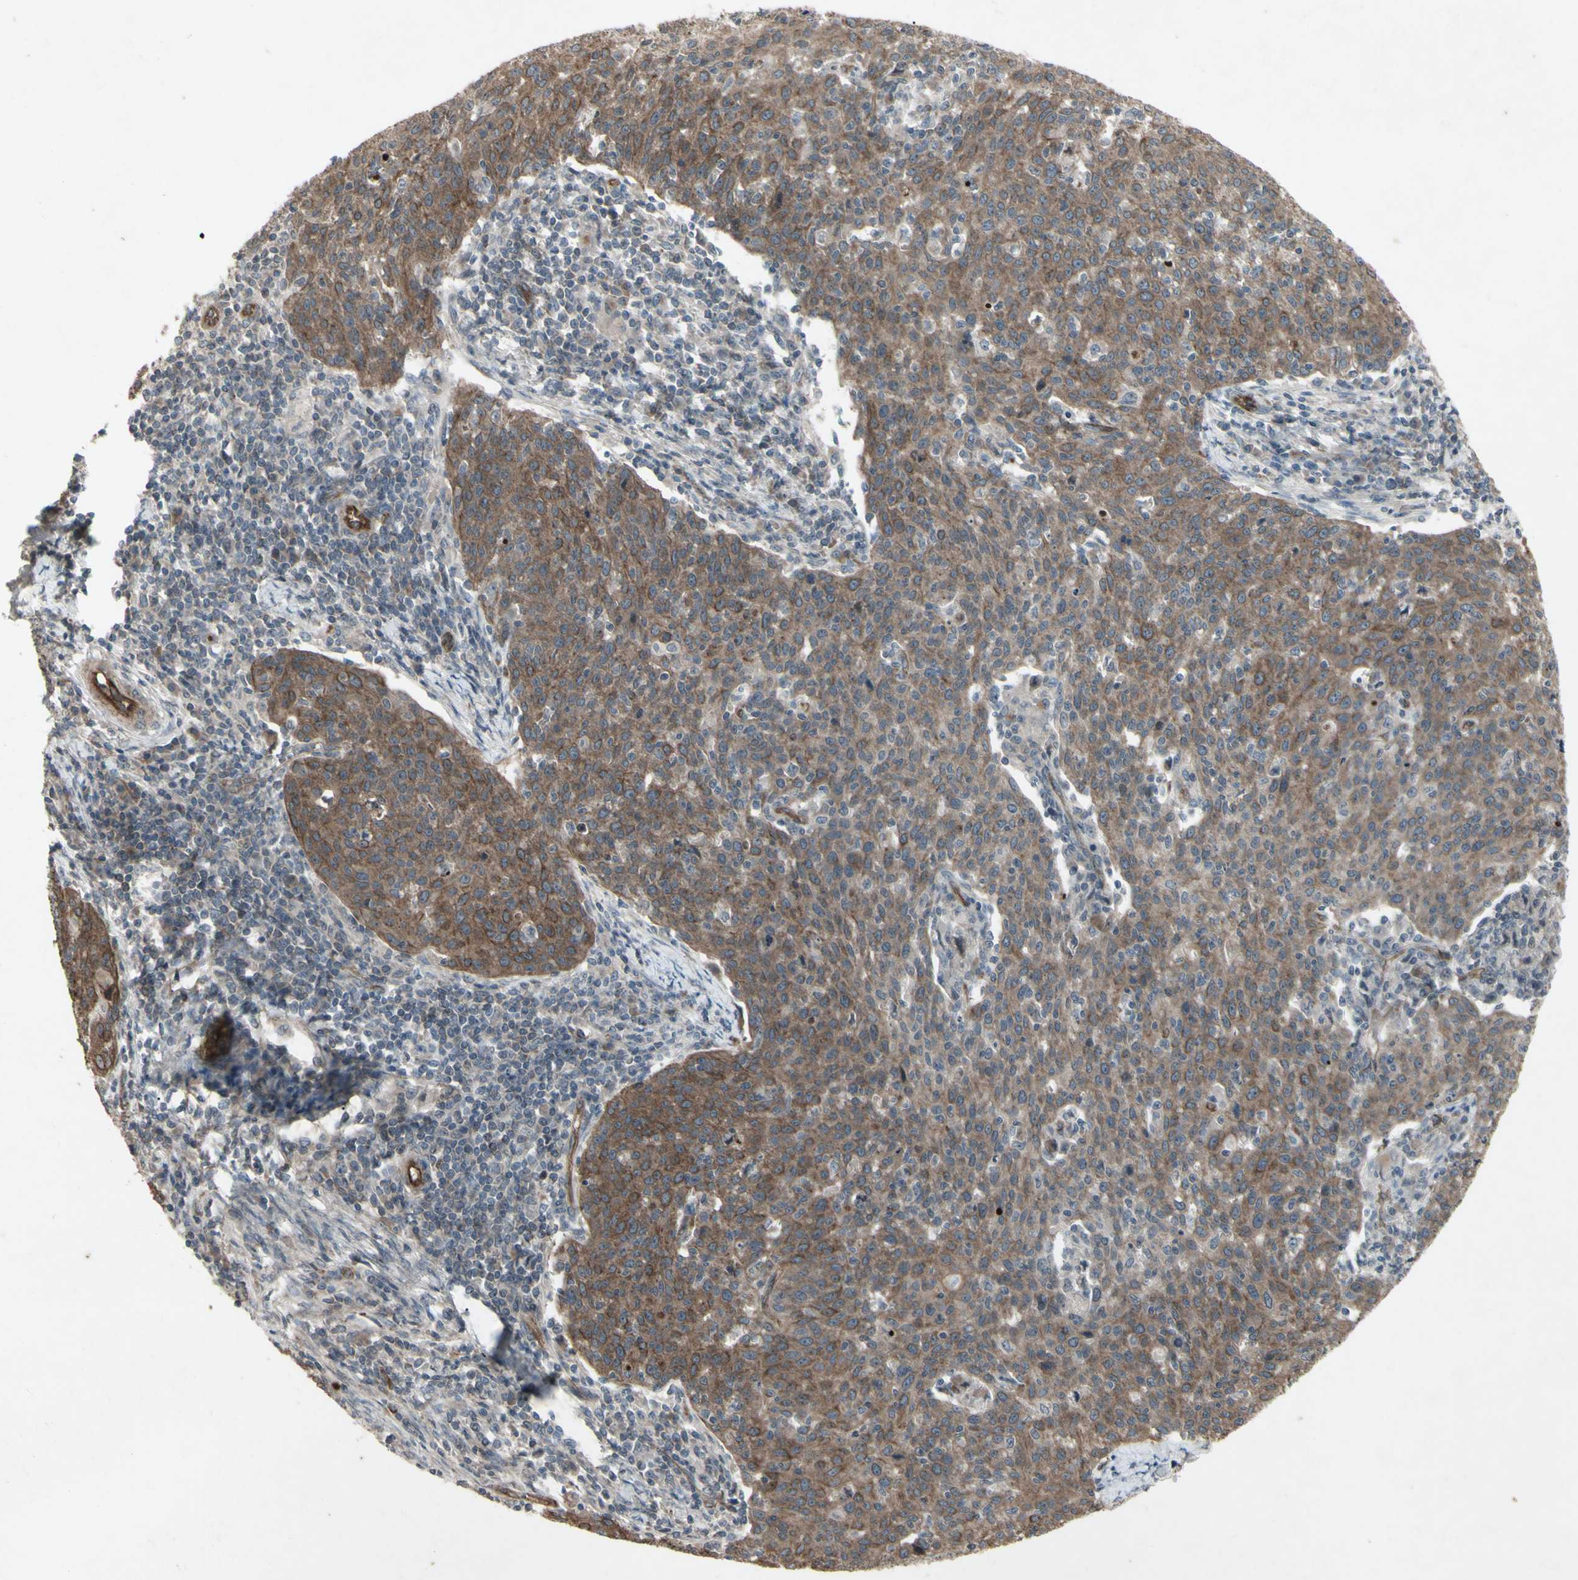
{"staining": {"intensity": "moderate", "quantity": ">75%", "location": "cytoplasmic/membranous"}, "tissue": "cervical cancer", "cell_type": "Tumor cells", "image_type": "cancer", "snomed": [{"axis": "morphology", "description": "Squamous cell carcinoma, NOS"}, {"axis": "topography", "description": "Cervix"}], "caption": "Tumor cells show moderate cytoplasmic/membranous expression in about >75% of cells in cervical cancer (squamous cell carcinoma).", "gene": "JAG1", "patient": {"sex": "female", "age": 38}}